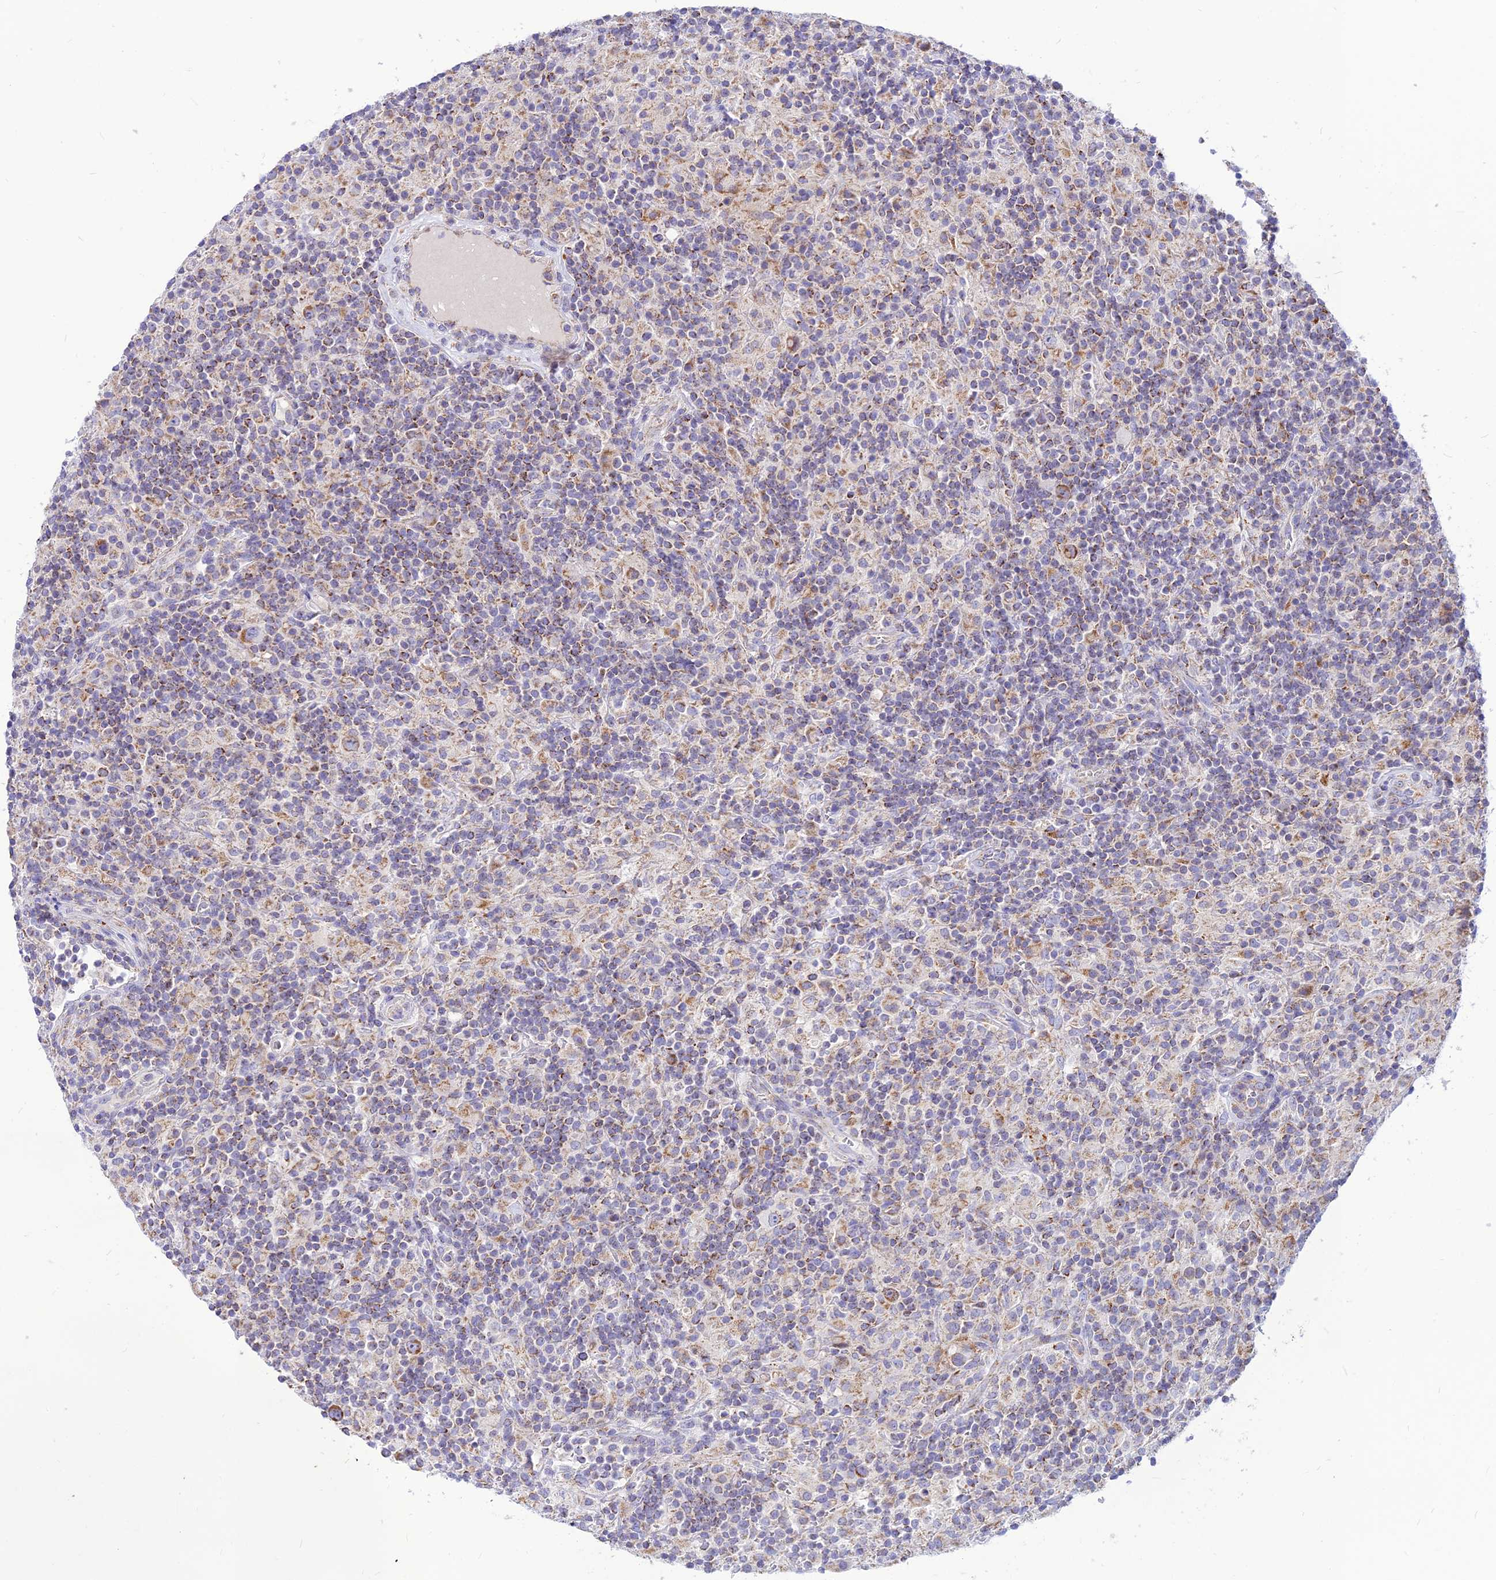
{"staining": {"intensity": "moderate", "quantity": ">75%", "location": "cytoplasmic/membranous"}, "tissue": "lymphoma", "cell_type": "Tumor cells", "image_type": "cancer", "snomed": [{"axis": "morphology", "description": "Hodgkin's disease, NOS"}, {"axis": "topography", "description": "Lymph node"}], "caption": "The micrograph displays immunohistochemical staining of lymphoma. There is moderate cytoplasmic/membranous staining is present in about >75% of tumor cells.", "gene": "ECI1", "patient": {"sex": "male", "age": 70}}